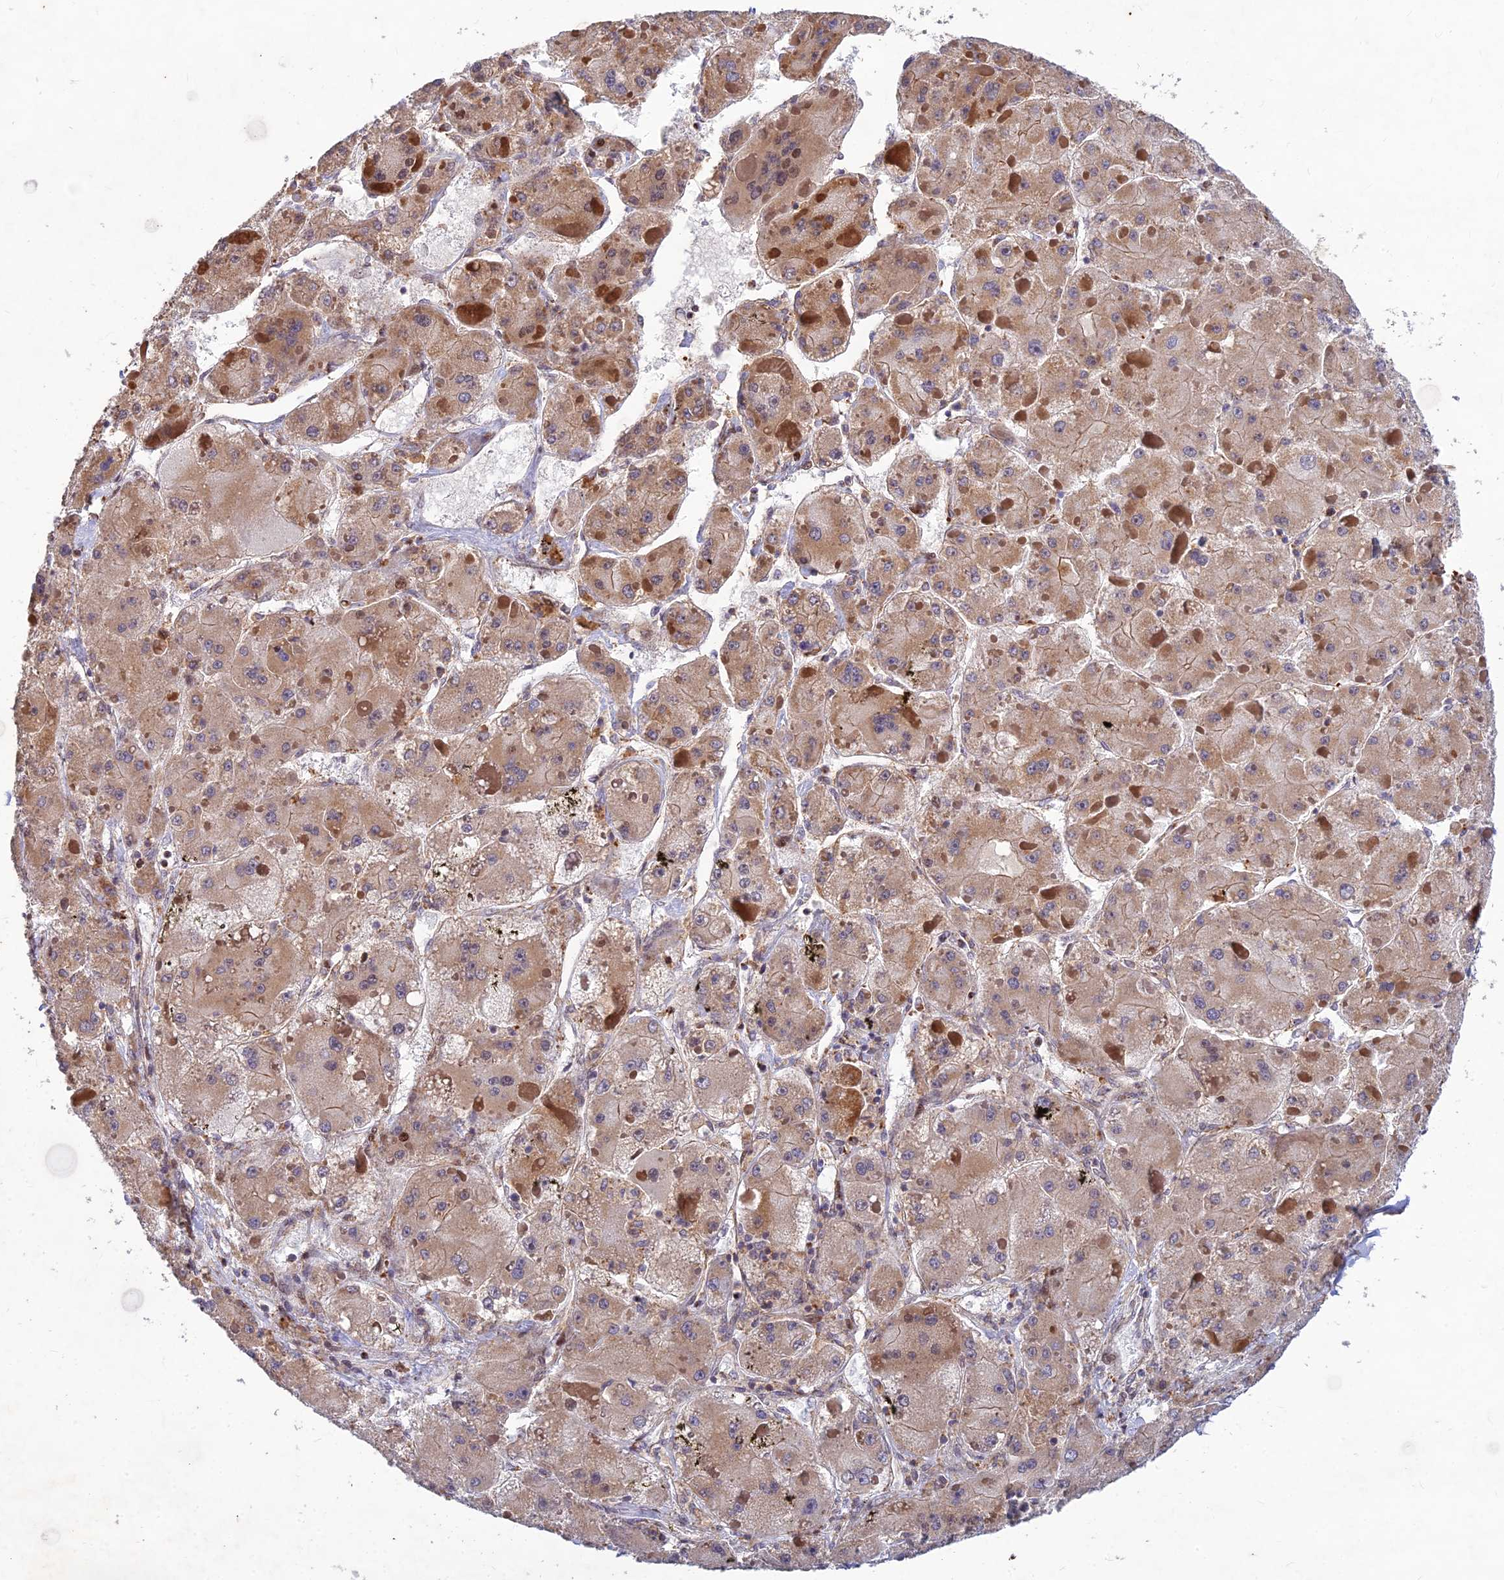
{"staining": {"intensity": "weak", "quantity": ">75%", "location": "cytoplasmic/membranous"}, "tissue": "liver cancer", "cell_type": "Tumor cells", "image_type": "cancer", "snomed": [{"axis": "morphology", "description": "Carcinoma, Hepatocellular, NOS"}, {"axis": "topography", "description": "Liver"}], "caption": "A brown stain shows weak cytoplasmic/membranous staining of a protein in human liver cancer tumor cells.", "gene": "RELCH", "patient": {"sex": "female", "age": 73}}